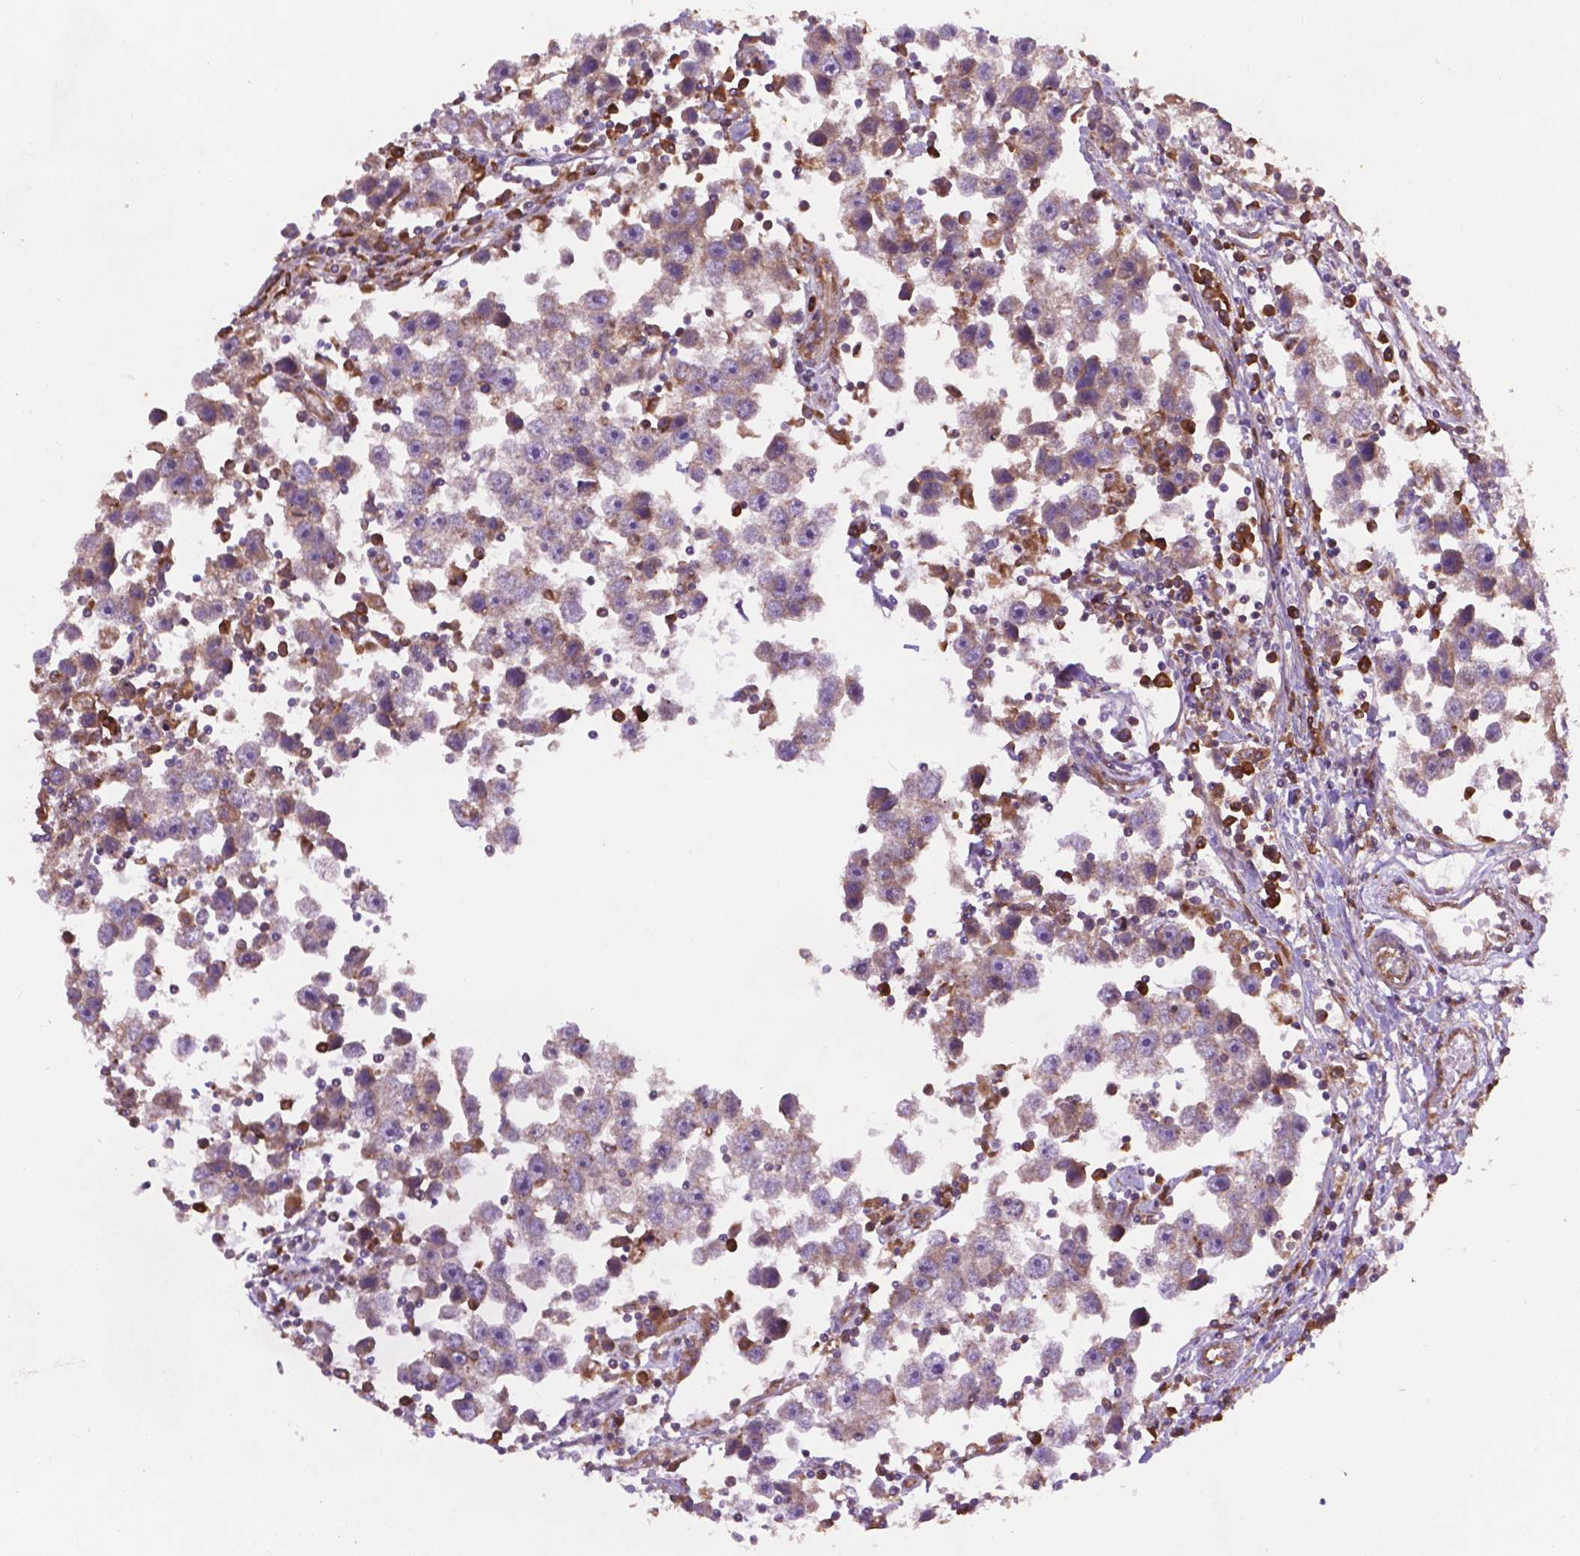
{"staining": {"intensity": "weak", "quantity": "<25%", "location": "cytoplasmic/membranous"}, "tissue": "testis cancer", "cell_type": "Tumor cells", "image_type": "cancer", "snomed": [{"axis": "morphology", "description": "Seminoma, NOS"}, {"axis": "topography", "description": "Testis"}], "caption": "This is an immunohistochemistry (IHC) photomicrograph of seminoma (testis). There is no positivity in tumor cells.", "gene": "CCDC71L", "patient": {"sex": "male", "age": 30}}